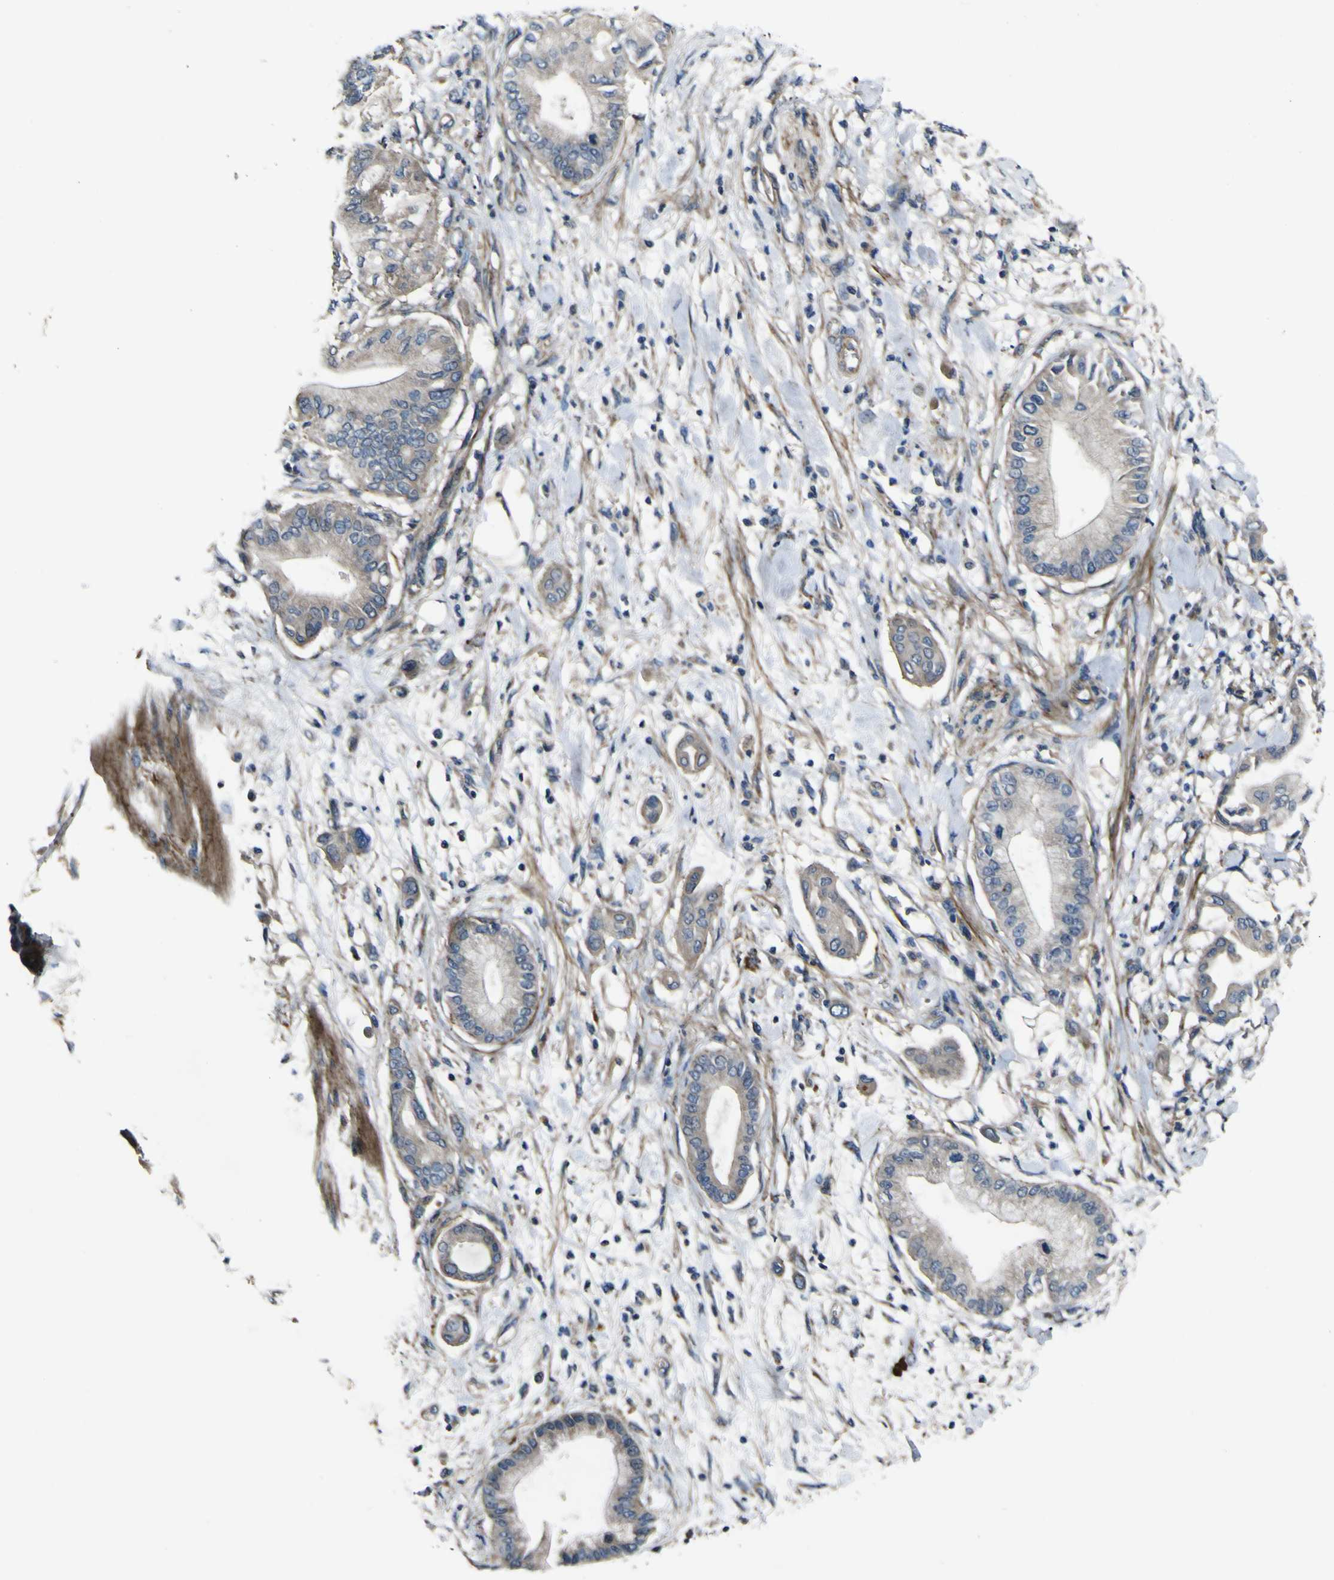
{"staining": {"intensity": "negative", "quantity": "none", "location": "none"}, "tissue": "pancreatic cancer", "cell_type": "Tumor cells", "image_type": "cancer", "snomed": [{"axis": "morphology", "description": "Adenocarcinoma, NOS"}, {"axis": "morphology", "description": "Adenocarcinoma, metastatic, NOS"}, {"axis": "topography", "description": "Lymph node"}, {"axis": "topography", "description": "Pancreas"}, {"axis": "topography", "description": "Duodenum"}], "caption": "DAB (3,3'-diaminobenzidine) immunohistochemical staining of human pancreatic metastatic adenocarcinoma exhibits no significant positivity in tumor cells.", "gene": "GPLD1", "patient": {"sex": "female", "age": 64}}